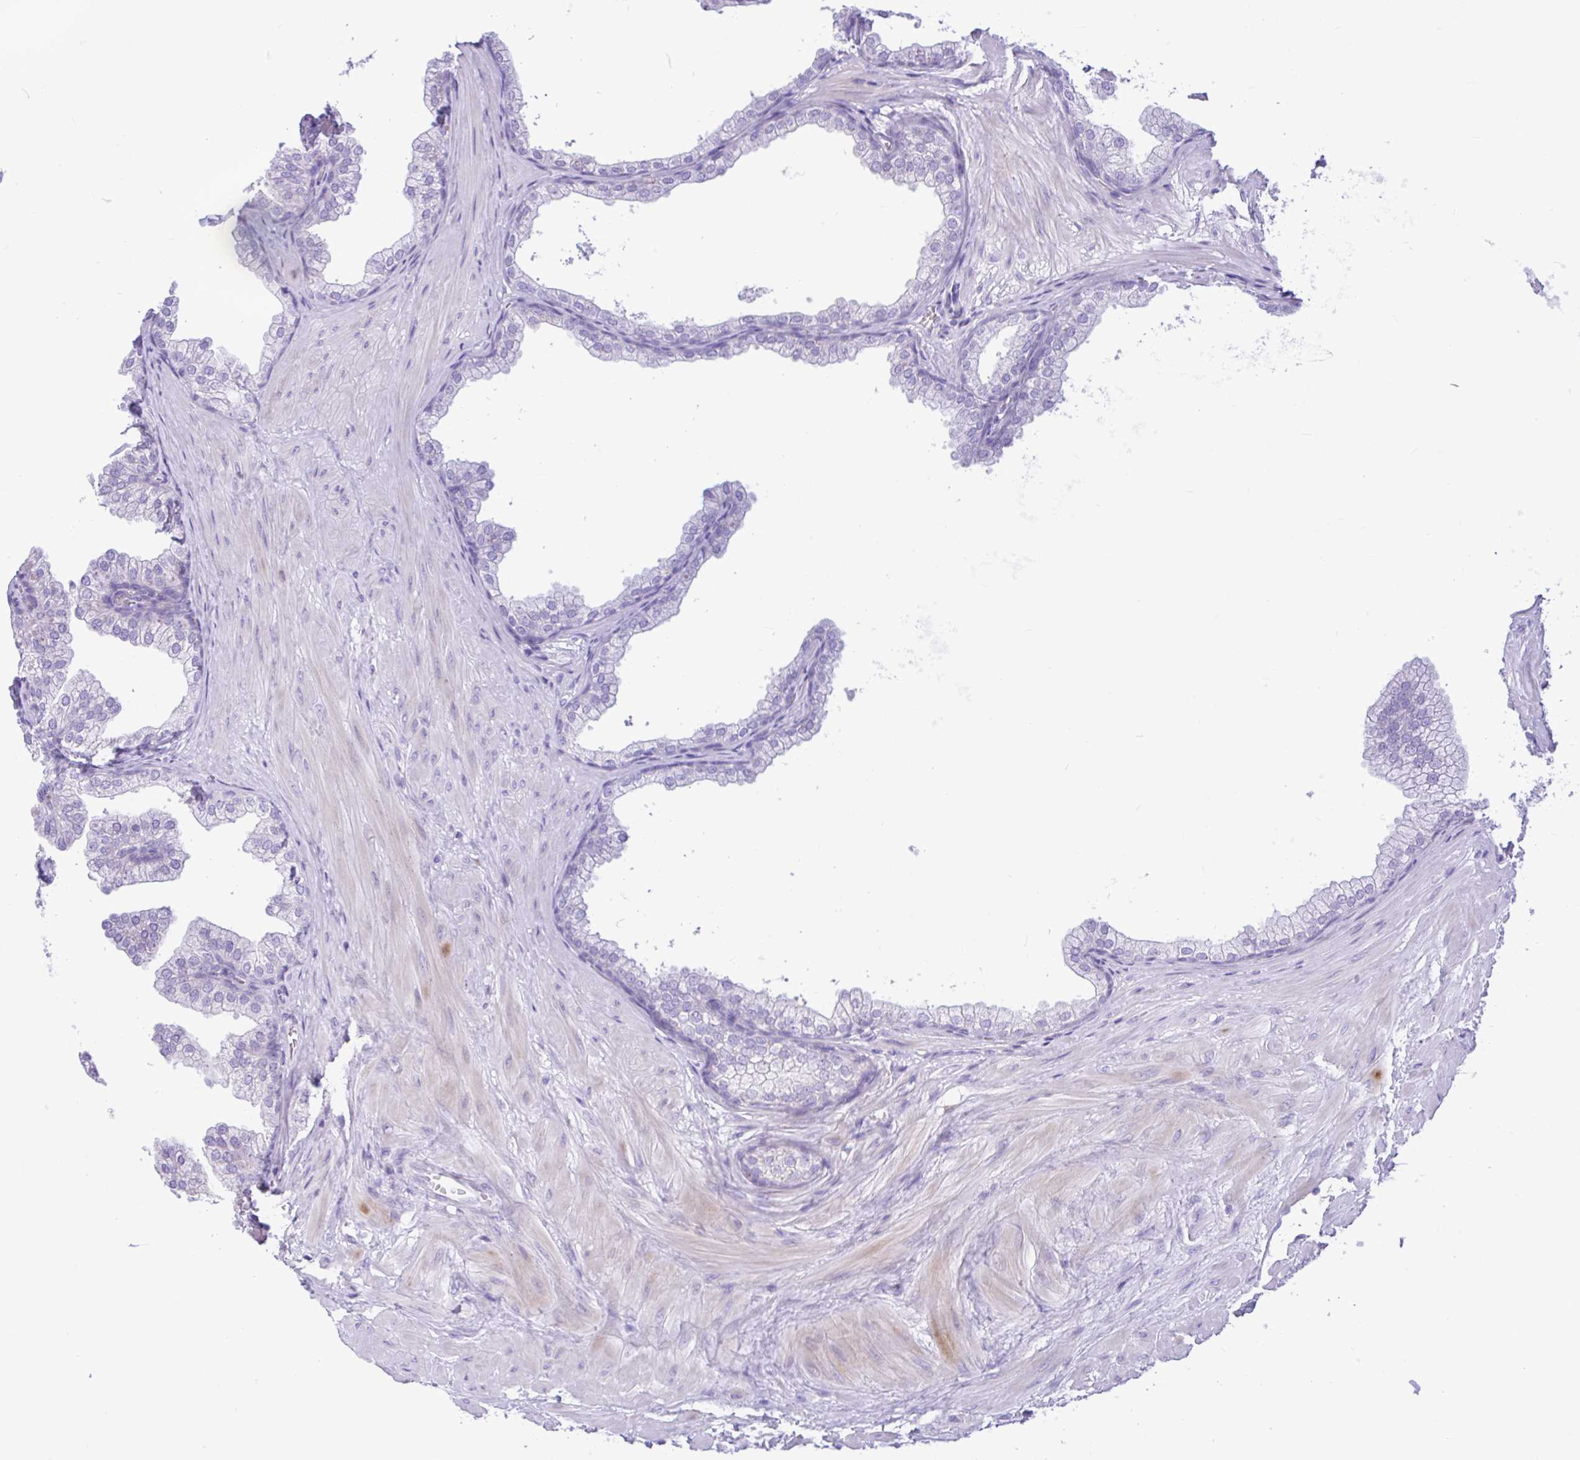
{"staining": {"intensity": "negative", "quantity": "none", "location": "none"}, "tissue": "prostate", "cell_type": "Glandular cells", "image_type": "normal", "snomed": [{"axis": "morphology", "description": "Normal tissue, NOS"}, {"axis": "topography", "description": "Prostate"}], "caption": "Prostate was stained to show a protein in brown. There is no significant staining in glandular cells. (DAB immunohistochemistry (IHC) visualized using brightfield microscopy, high magnification).", "gene": "ZNF101", "patient": {"sex": "male", "age": 37}}